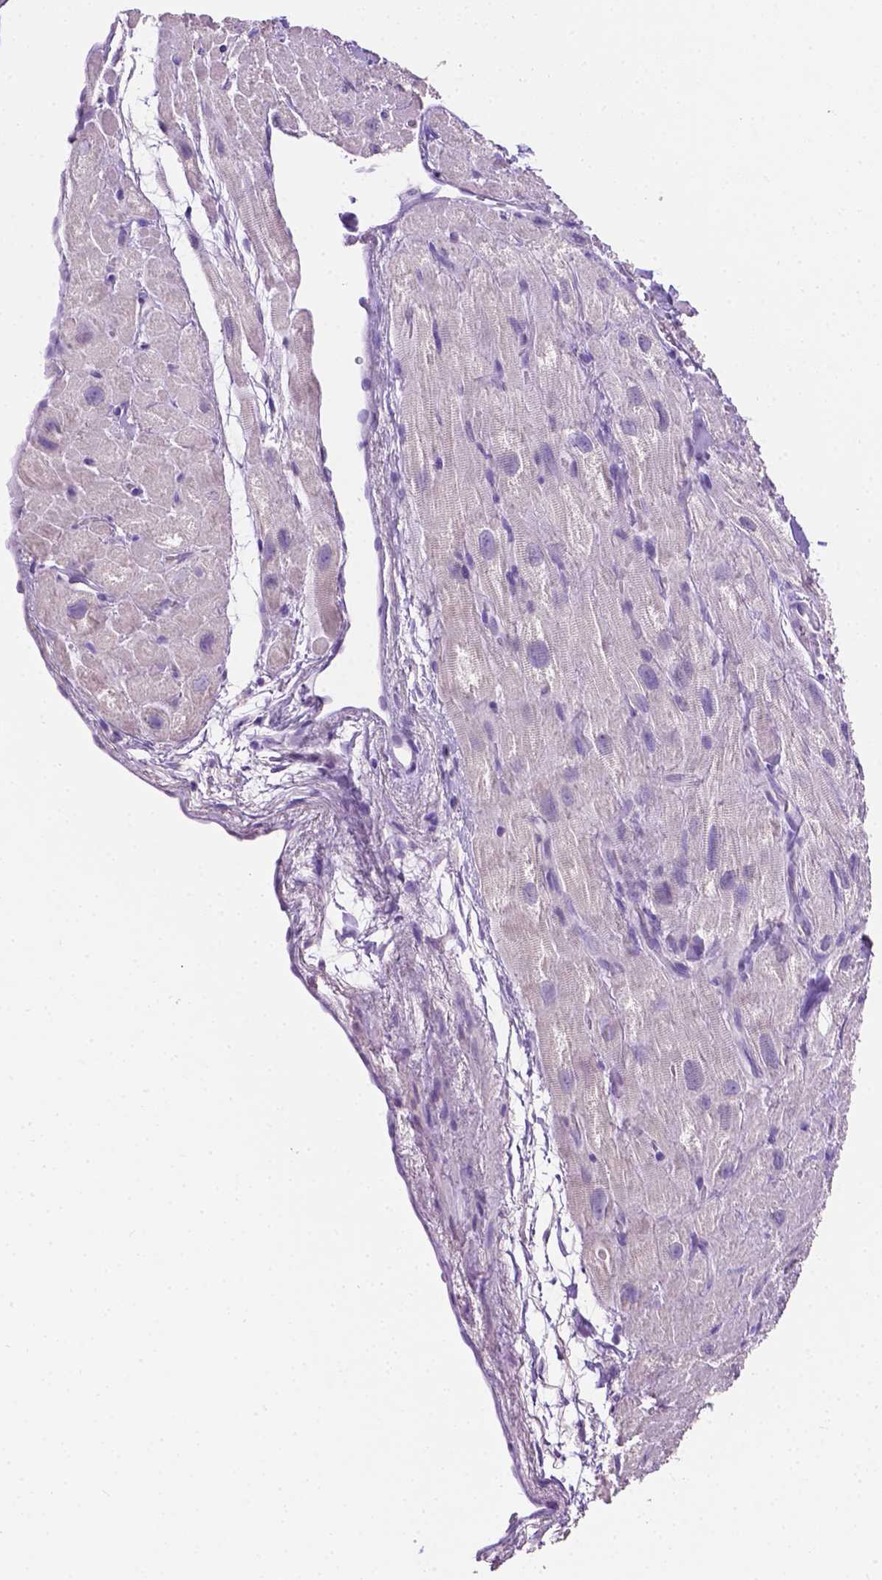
{"staining": {"intensity": "negative", "quantity": "none", "location": "none"}, "tissue": "heart muscle", "cell_type": "Cardiomyocytes", "image_type": "normal", "snomed": [{"axis": "morphology", "description": "Normal tissue, NOS"}, {"axis": "topography", "description": "Heart"}], "caption": "Cardiomyocytes show no significant protein expression in benign heart muscle. (DAB immunohistochemistry visualized using brightfield microscopy, high magnification).", "gene": "TACSTD2", "patient": {"sex": "female", "age": 62}}